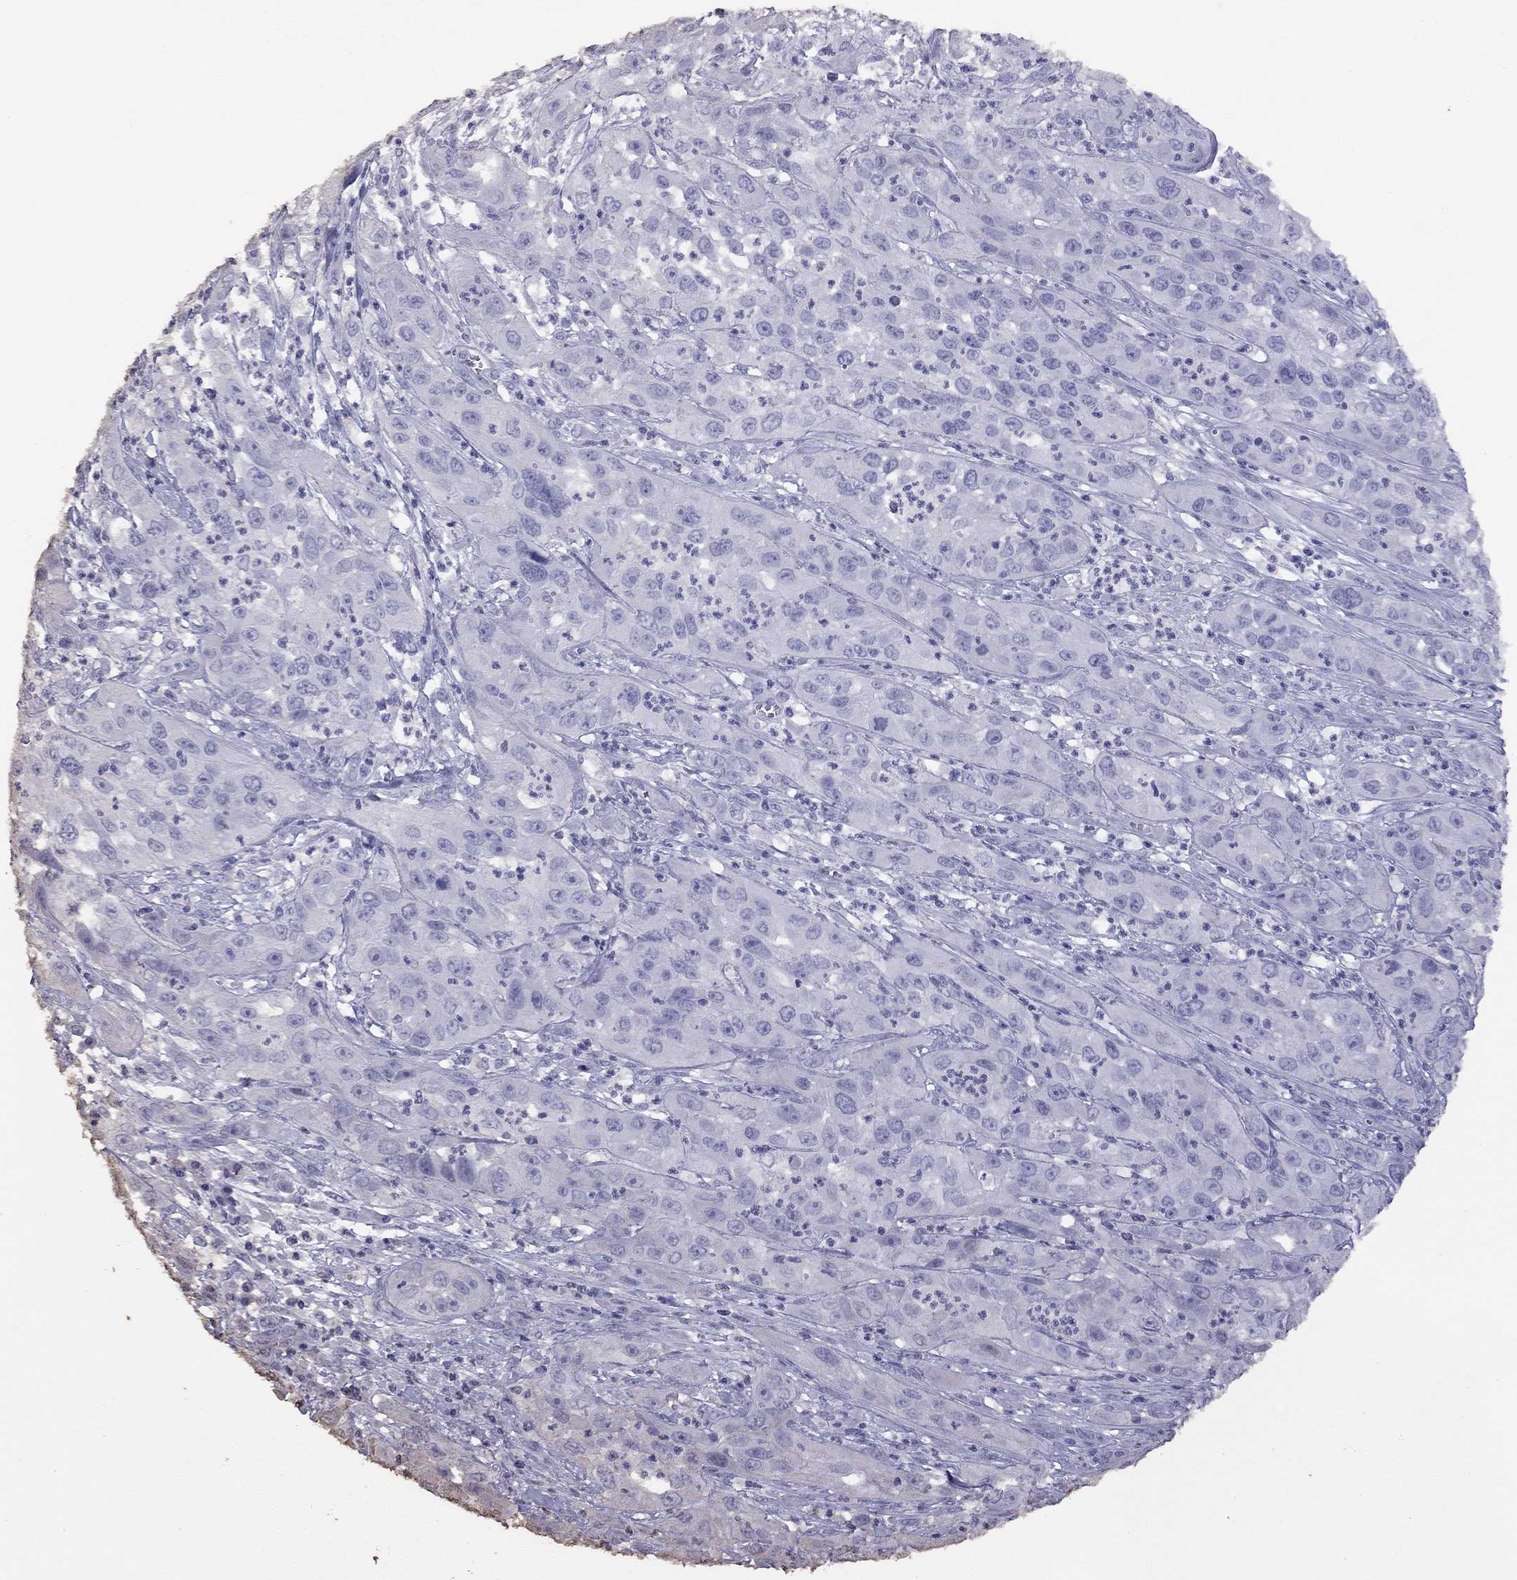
{"staining": {"intensity": "negative", "quantity": "none", "location": "none"}, "tissue": "cervical cancer", "cell_type": "Tumor cells", "image_type": "cancer", "snomed": [{"axis": "morphology", "description": "Squamous cell carcinoma, NOS"}, {"axis": "topography", "description": "Cervix"}], "caption": "Protein analysis of cervical cancer reveals no significant staining in tumor cells.", "gene": "SUN3", "patient": {"sex": "female", "age": 32}}